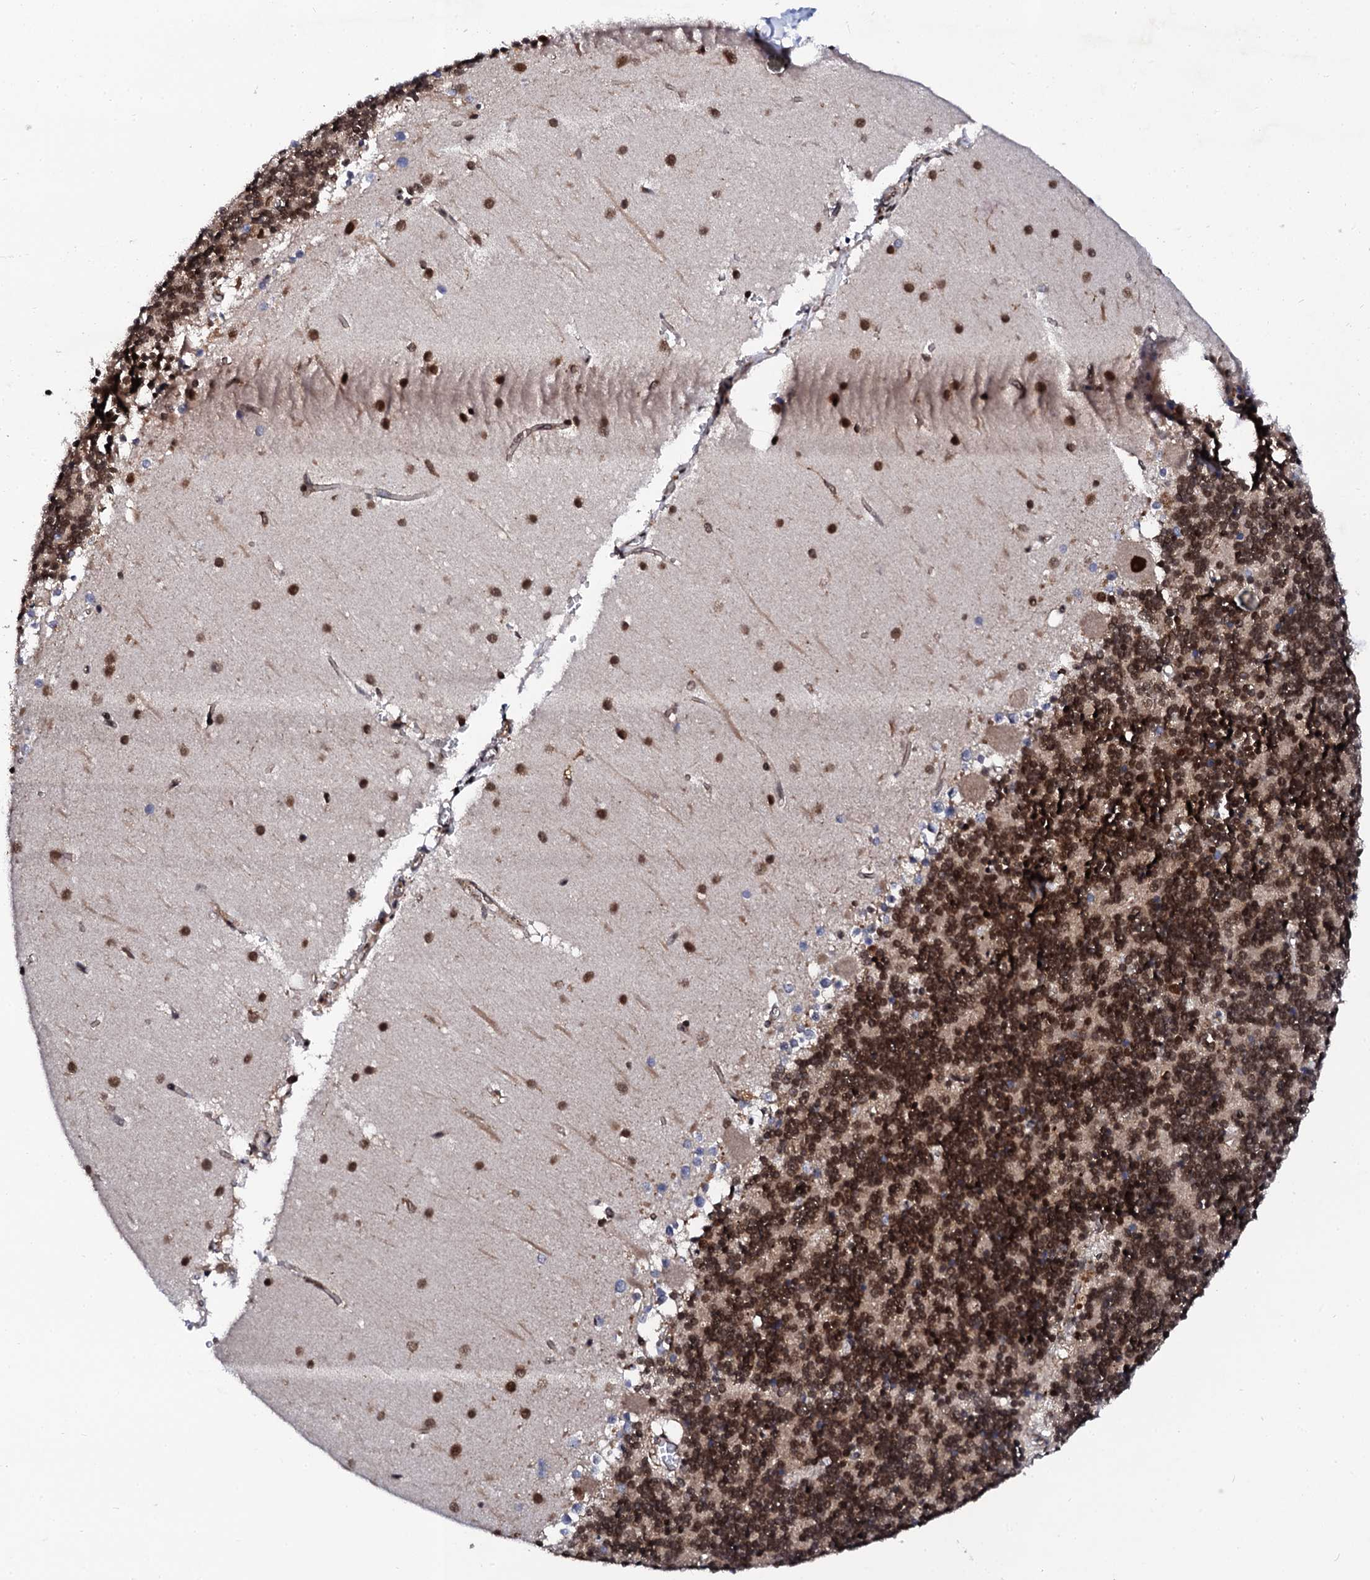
{"staining": {"intensity": "strong", "quantity": ">75%", "location": "nuclear"}, "tissue": "cerebellum", "cell_type": "Cells in granular layer", "image_type": "normal", "snomed": [{"axis": "morphology", "description": "Normal tissue, NOS"}, {"axis": "topography", "description": "Cerebellum"}], "caption": "Cells in granular layer demonstrate high levels of strong nuclear staining in about >75% of cells in benign cerebellum.", "gene": "CSTF3", "patient": {"sex": "male", "age": 54}}